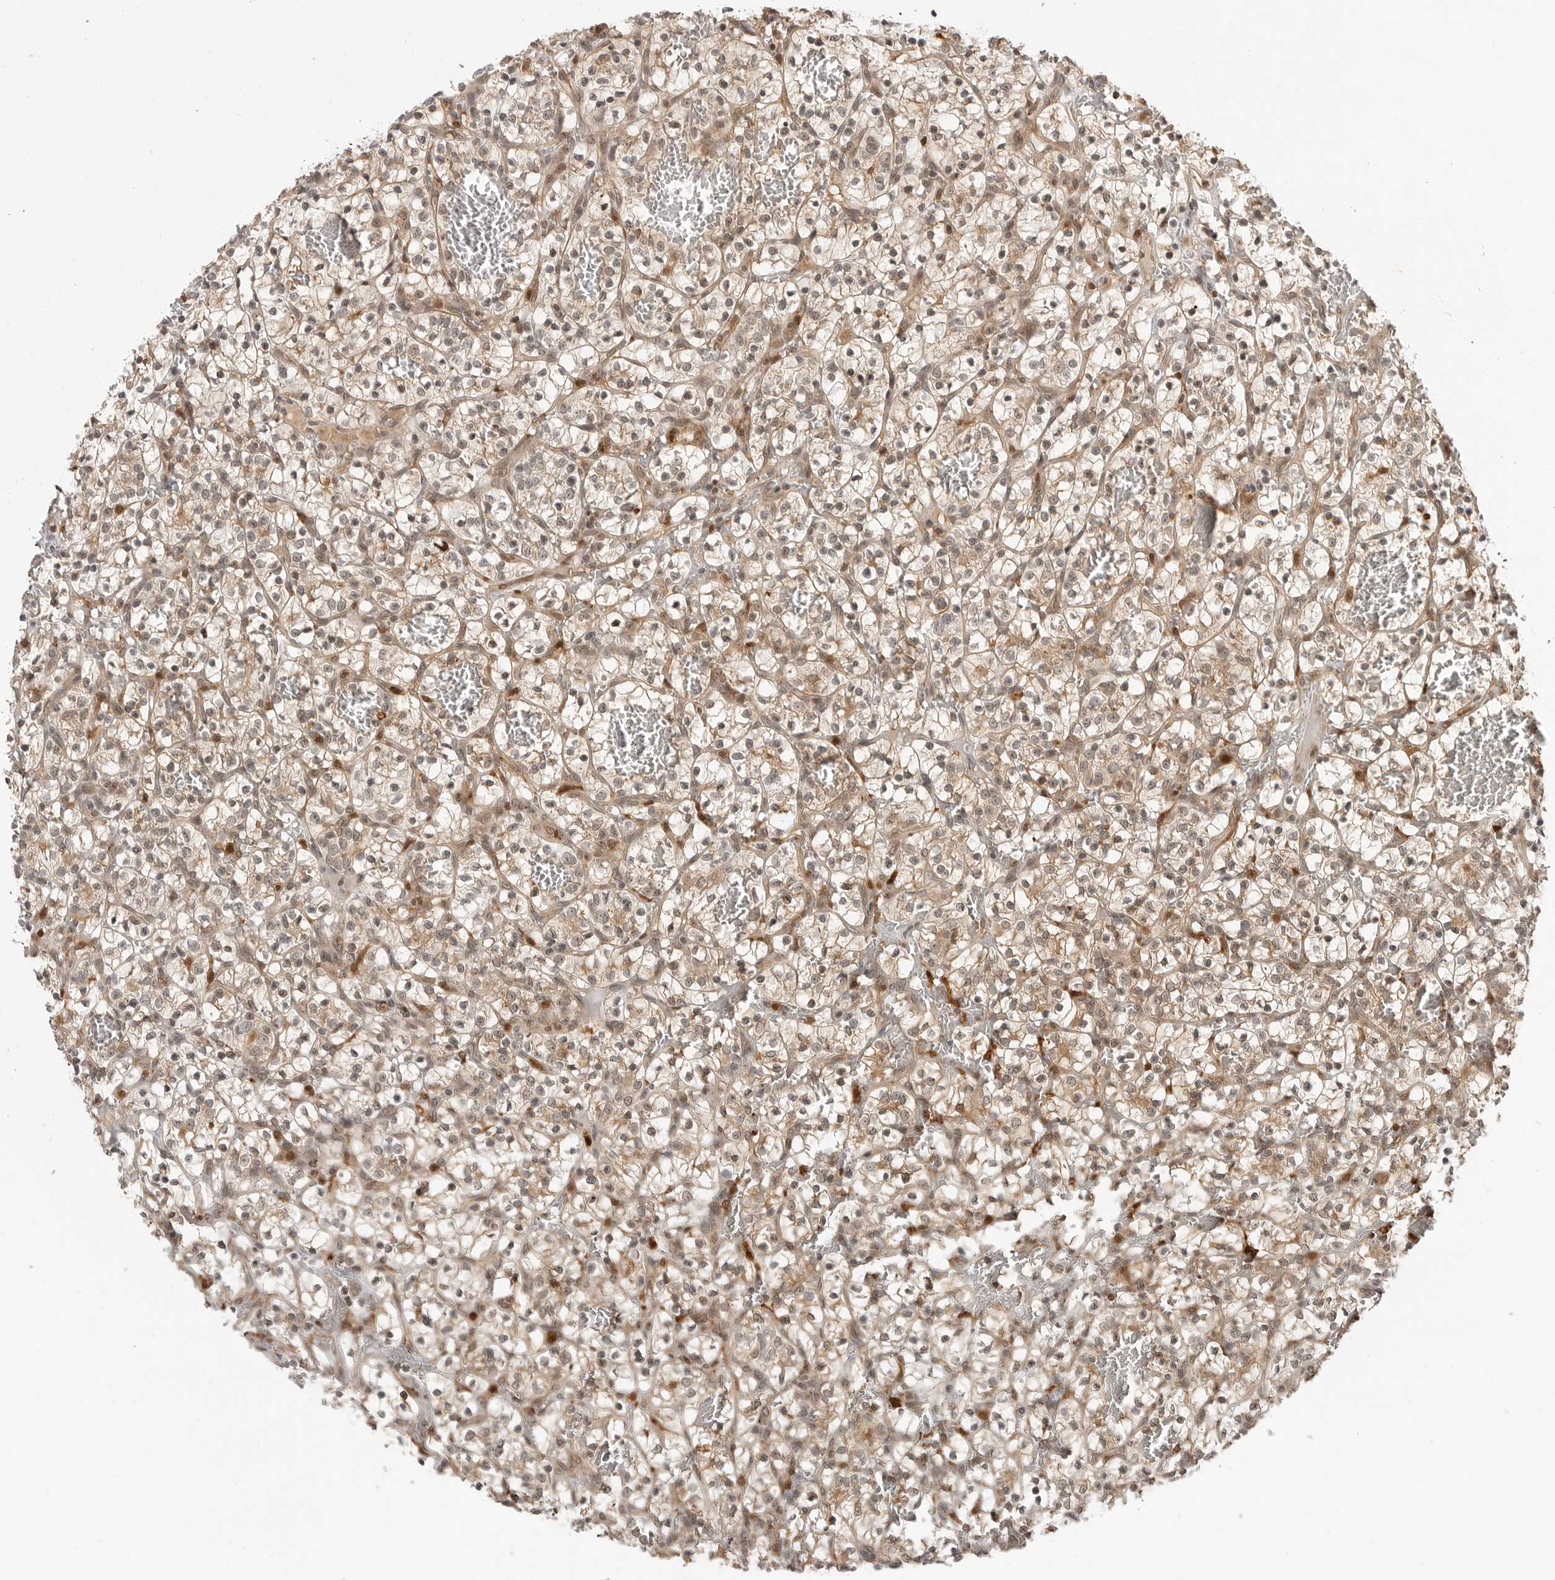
{"staining": {"intensity": "weak", "quantity": ">75%", "location": "cytoplasmic/membranous,nuclear"}, "tissue": "renal cancer", "cell_type": "Tumor cells", "image_type": "cancer", "snomed": [{"axis": "morphology", "description": "Adenocarcinoma, NOS"}, {"axis": "topography", "description": "Kidney"}], "caption": "Renal cancer (adenocarcinoma) tissue reveals weak cytoplasmic/membranous and nuclear expression in approximately >75% of tumor cells", "gene": "BMP2K", "patient": {"sex": "female", "age": 57}}